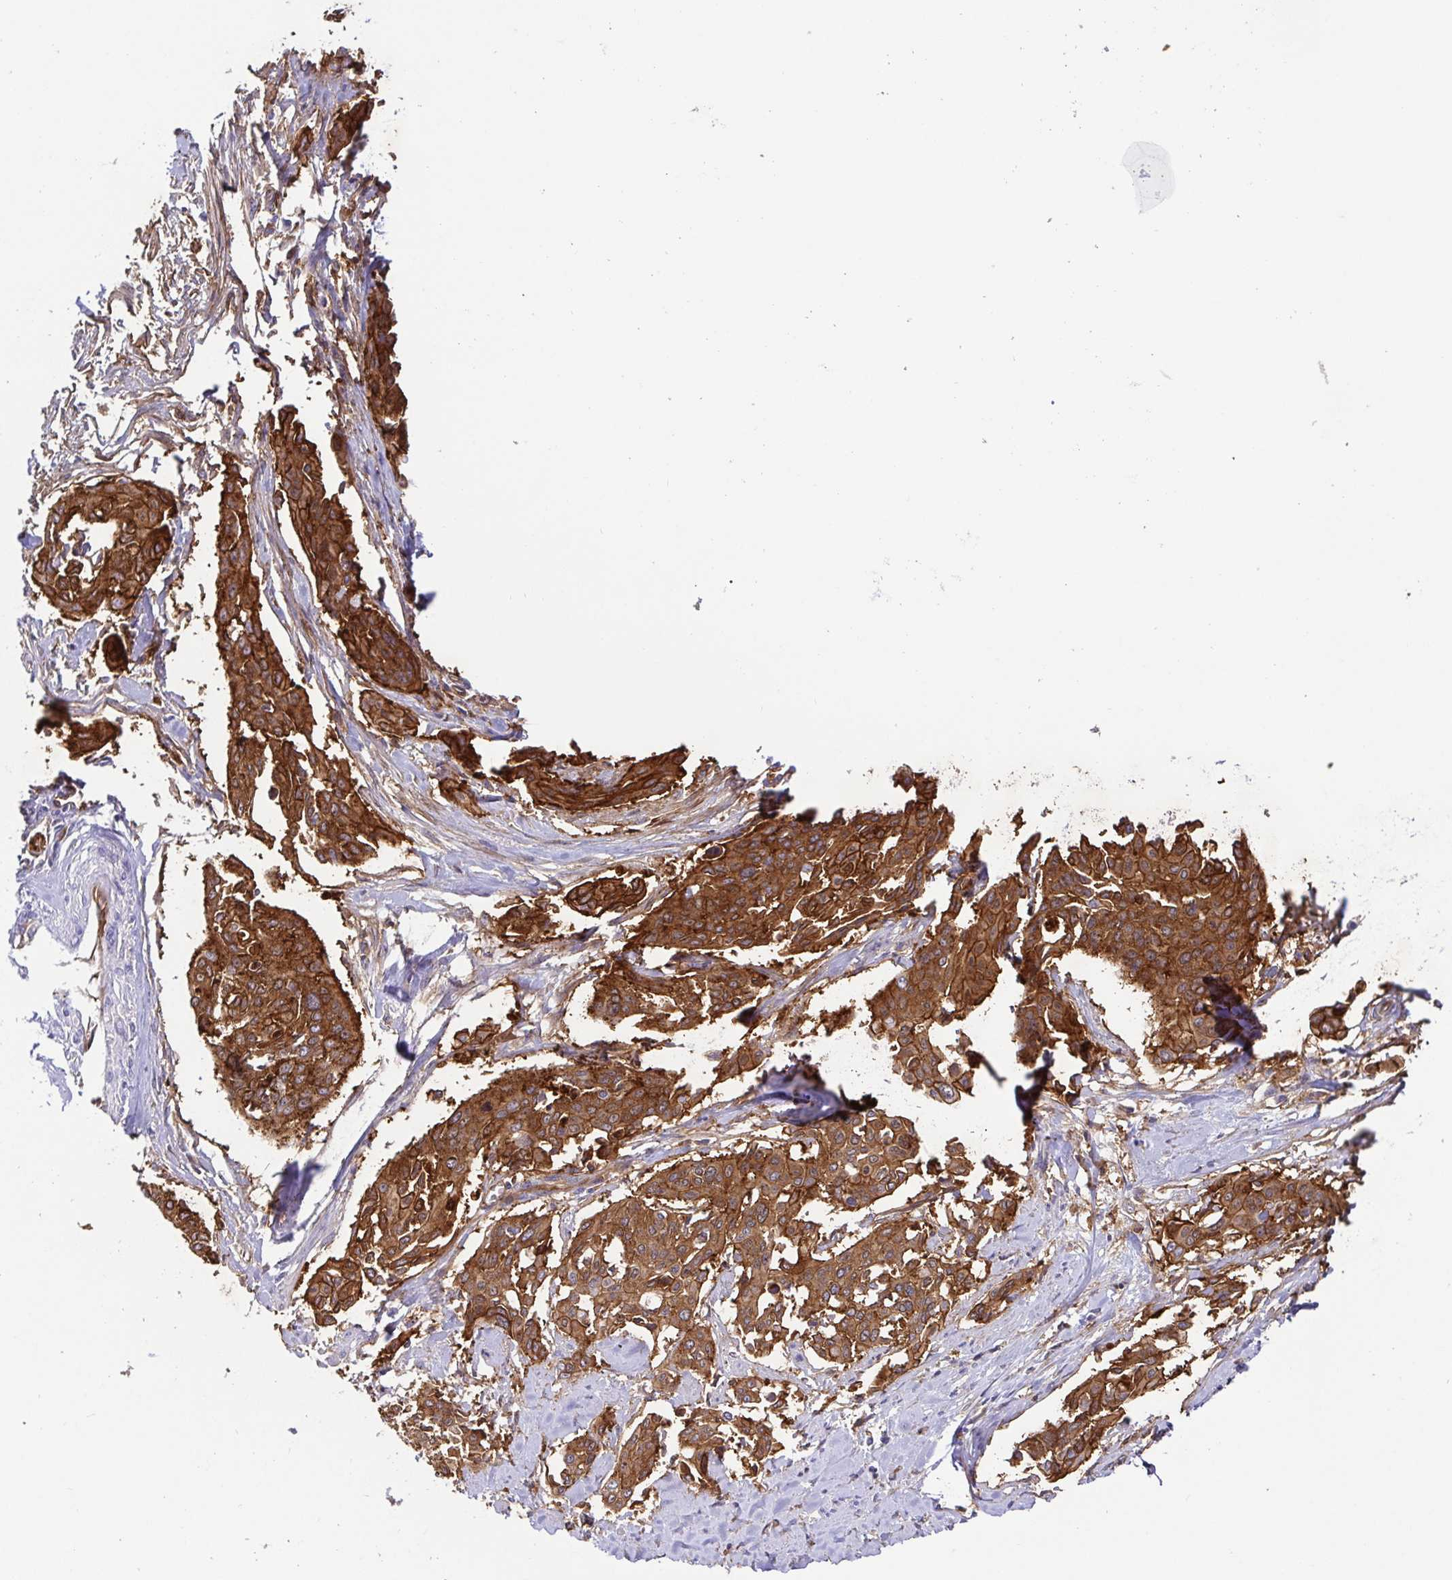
{"staining": {"intensity": "strong", "quantity": ">75%", "location": "cytoplasmic/membranous"}, "tissue": "cervical cancer", "cell_type": "Tumor cells", "image_type": "cancer", "snomed": [{"axis": "morphology", "description": "Squamous cell carcinoma, NOS"}, {"axis": "topography", "description": "Cervix"}], "caption": "Approximately >75% of tumor cells in human cervical squamous cell carcinoma demonstrate strong cytoplasmic/membranous protein staining as visualized by brown immunohistochemical staining.", "gene": "ANXA2", "patient": {"sex": "female", "age": 44}}